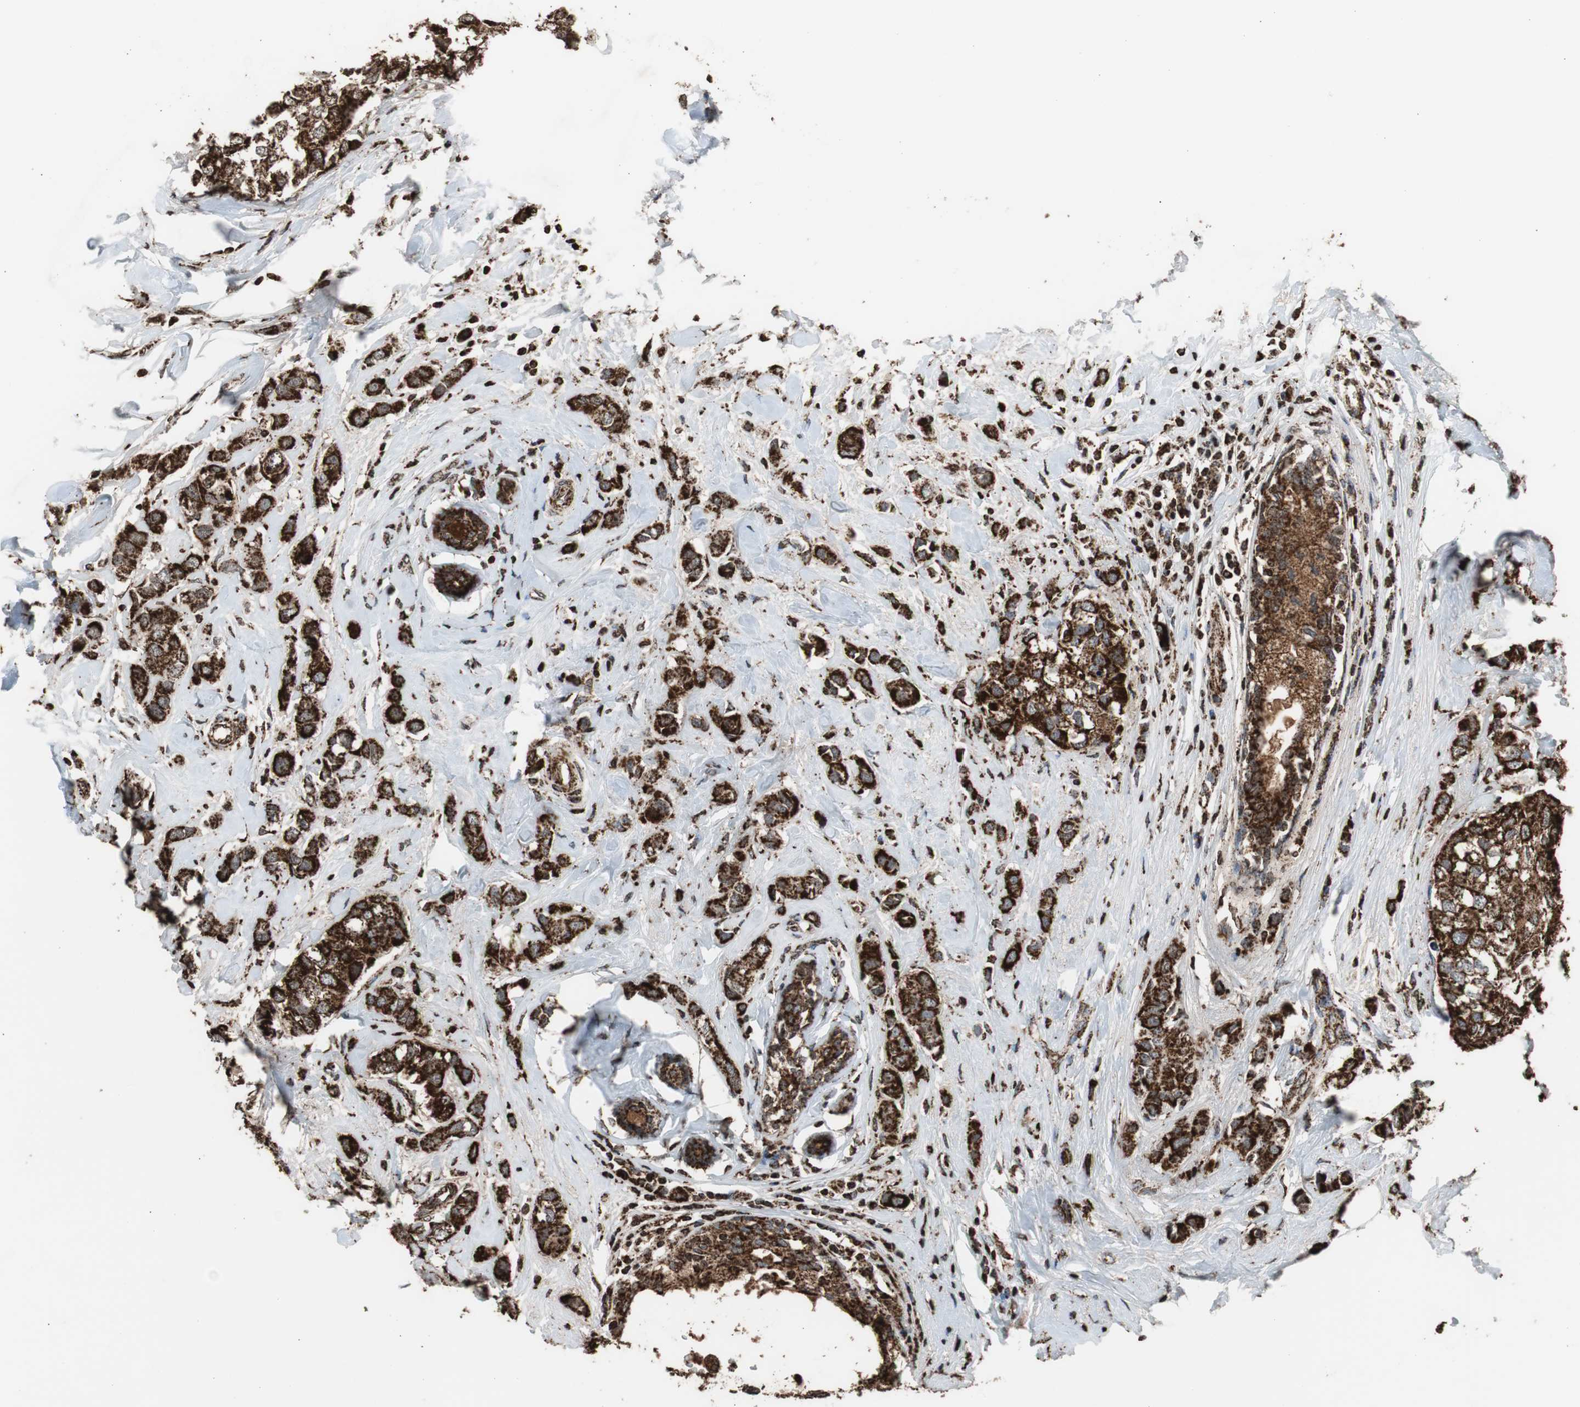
{"staining": {"intensity": "strong", "quantity": ">75%", "location": "cytoplasmic/membranous"}, "tissue": "breast cancer", "cell_type": "Tumor cells", "image_type": "cancer", "snomed": [{"axis": "morphology", "description": "Duct carcinoma"}, {"axis": "topography", "description": "Breast"}], "caption": "Immunohistochemistry (IHC) of breast infiltrating ductal carcinoma shows high levels of strong cytoplasmic/membranous expression in approximately >75% of tumor cells.", "gene": "HSPA9", "patient": {"sex": "female", "age": 50}}